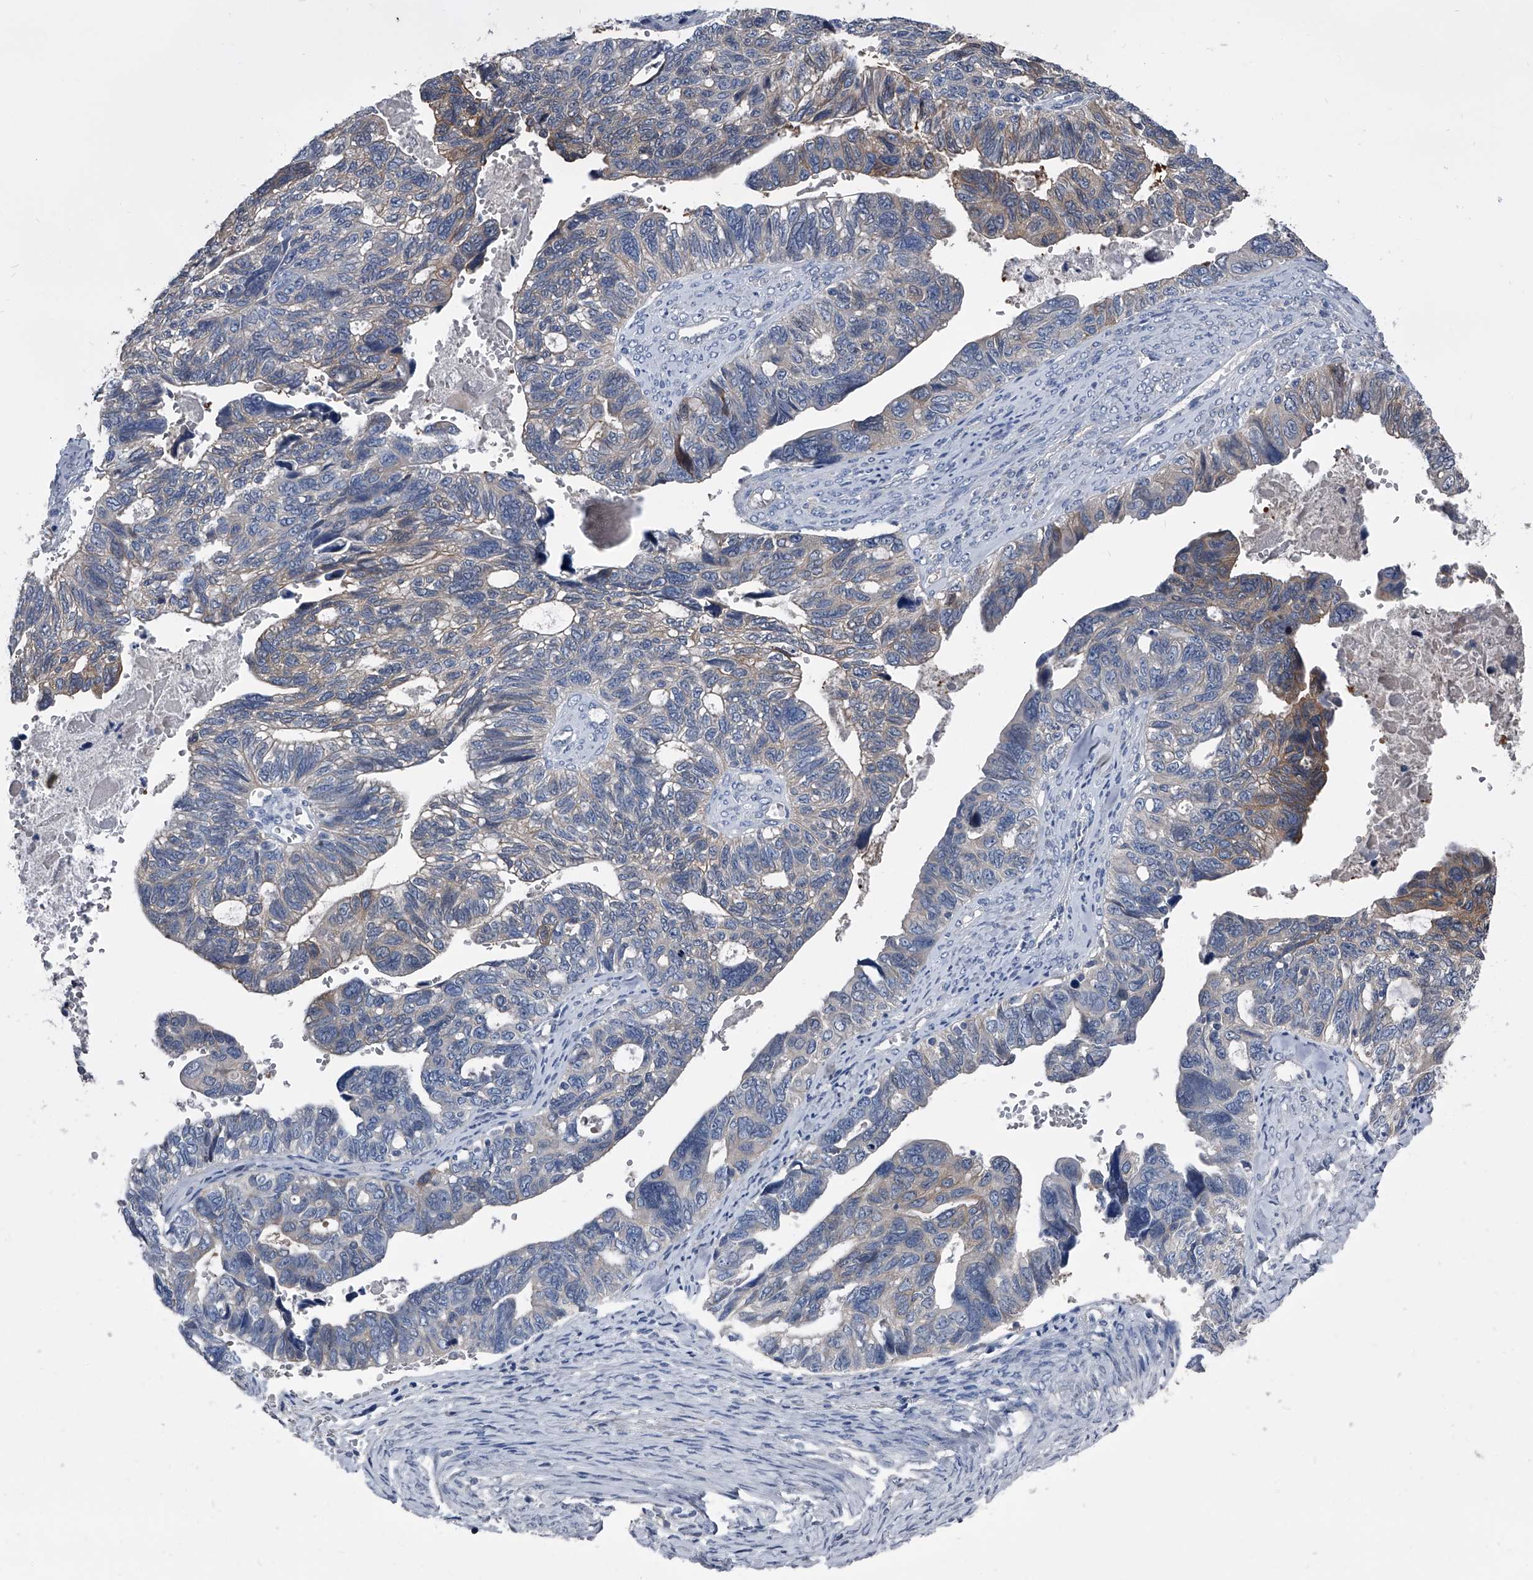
{"staining": {"intensity": "weak", "quantity": "<25%", "location": "cytoplasmic/membranous"}, "tissue": "ovarian cancer", "cell_type": "Tumor cells", "image_type": "cancer", "snomed": [{"axis": "morphology", "description": "Cystadenocarcinoma, serous, NOS"}, {"axis": "topography", "description": "Ovary"}], "caption": "This is an IHC histopathology image of human serous cystadenocarcinoma (ovarian). There is no staining in tumor cells.", "gene": "KIF13A", "patient": {"sex": "female", "age": 79}}